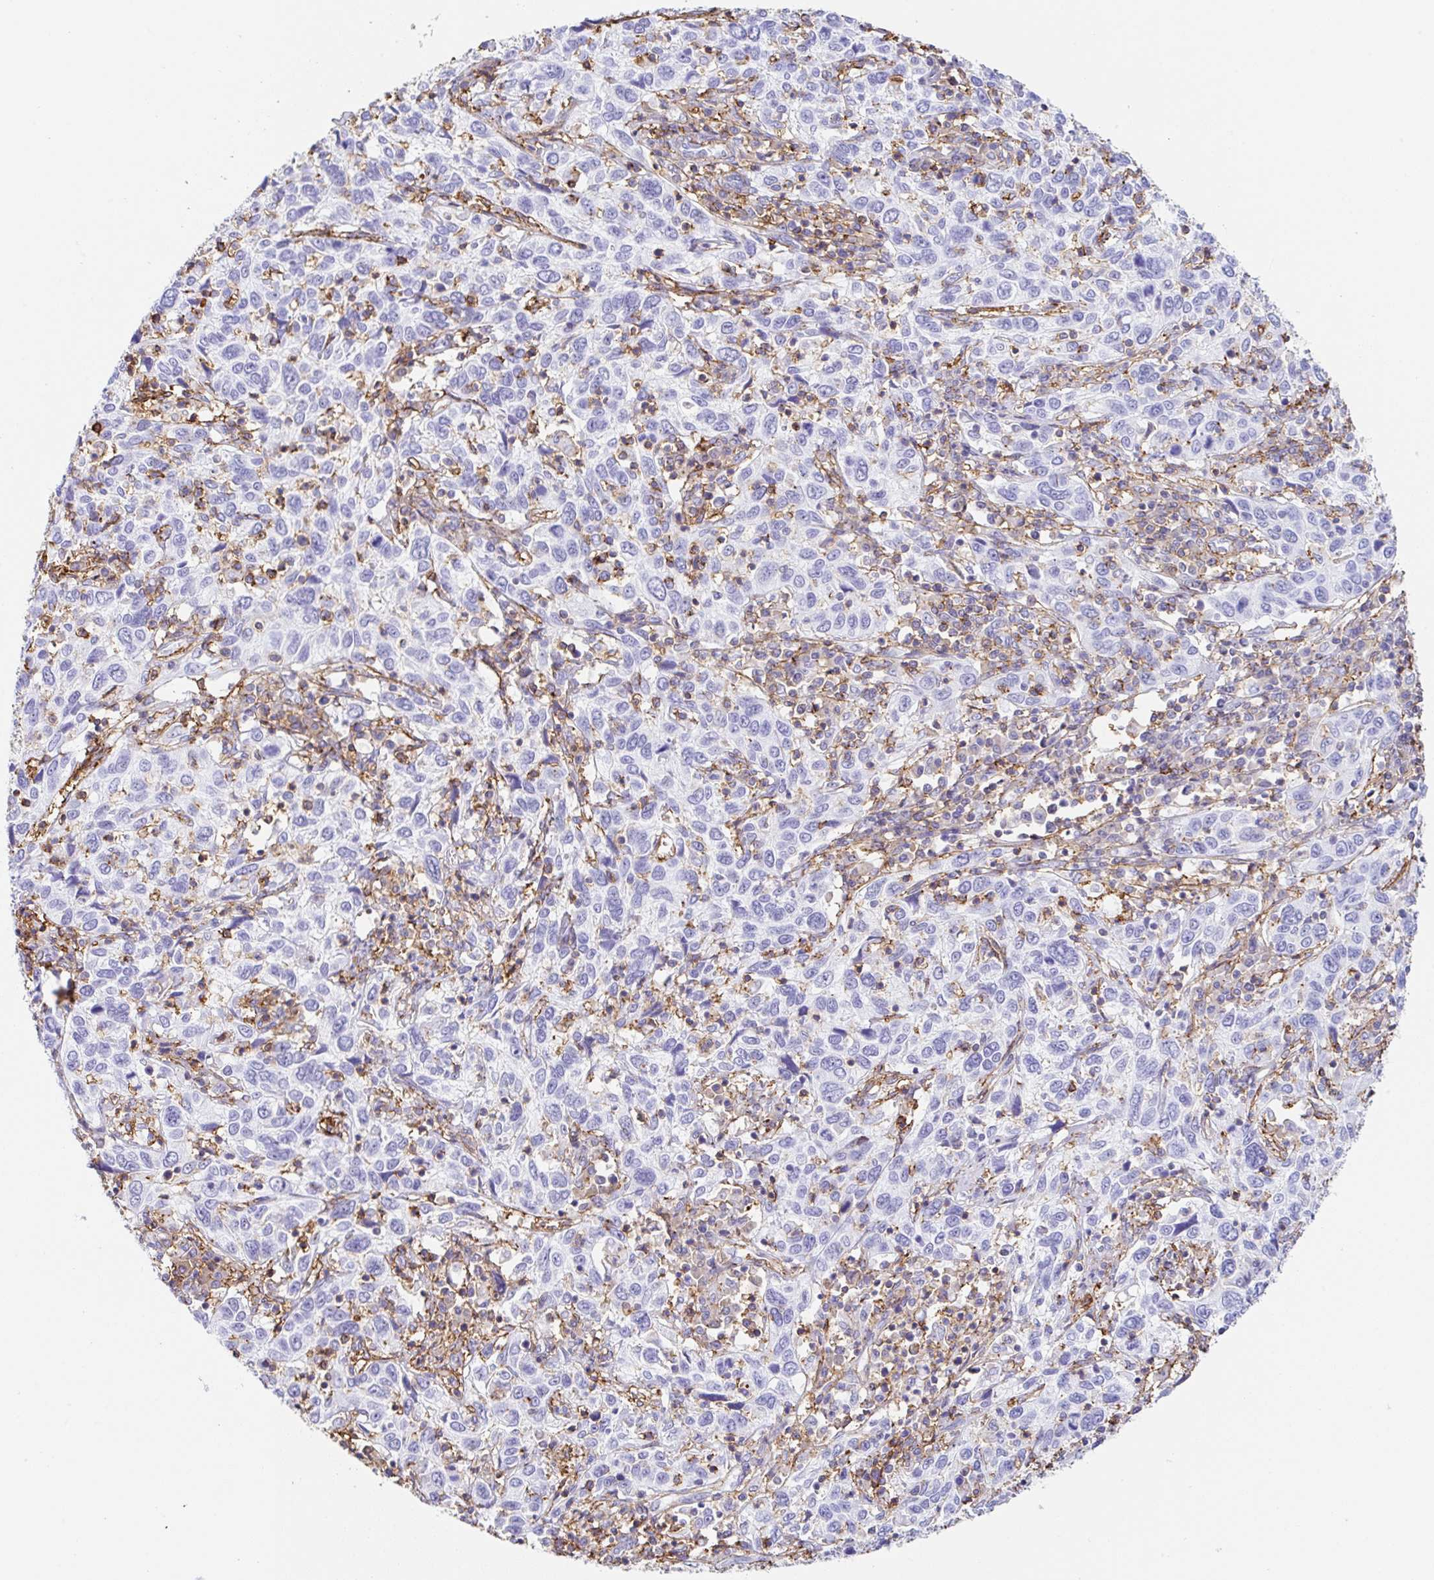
{"staining": {"intensity": "negative", "quantity": "none", "location": "none"}, "tissue": "cervical cancer", "cell_type": "Tumor cells", "image_type": "cancer", "snomed": [{"axis": "morphology", "description": "Squamous cell carcinoma, NOS"}, {"axis": "topography", "description": "Cervix"}], "caption": "The immunohistochemistry histopathology image has no significant expression in tumor cells of cervical cancer (squamous cell carcinoma) tissue. (Stains: DAB IHC with hematoxylin counter stain, Microscopy: brightfield microscopy at high magnification).", "gene": "MTTP", "patient": {"sex": "female", "age": 46}}